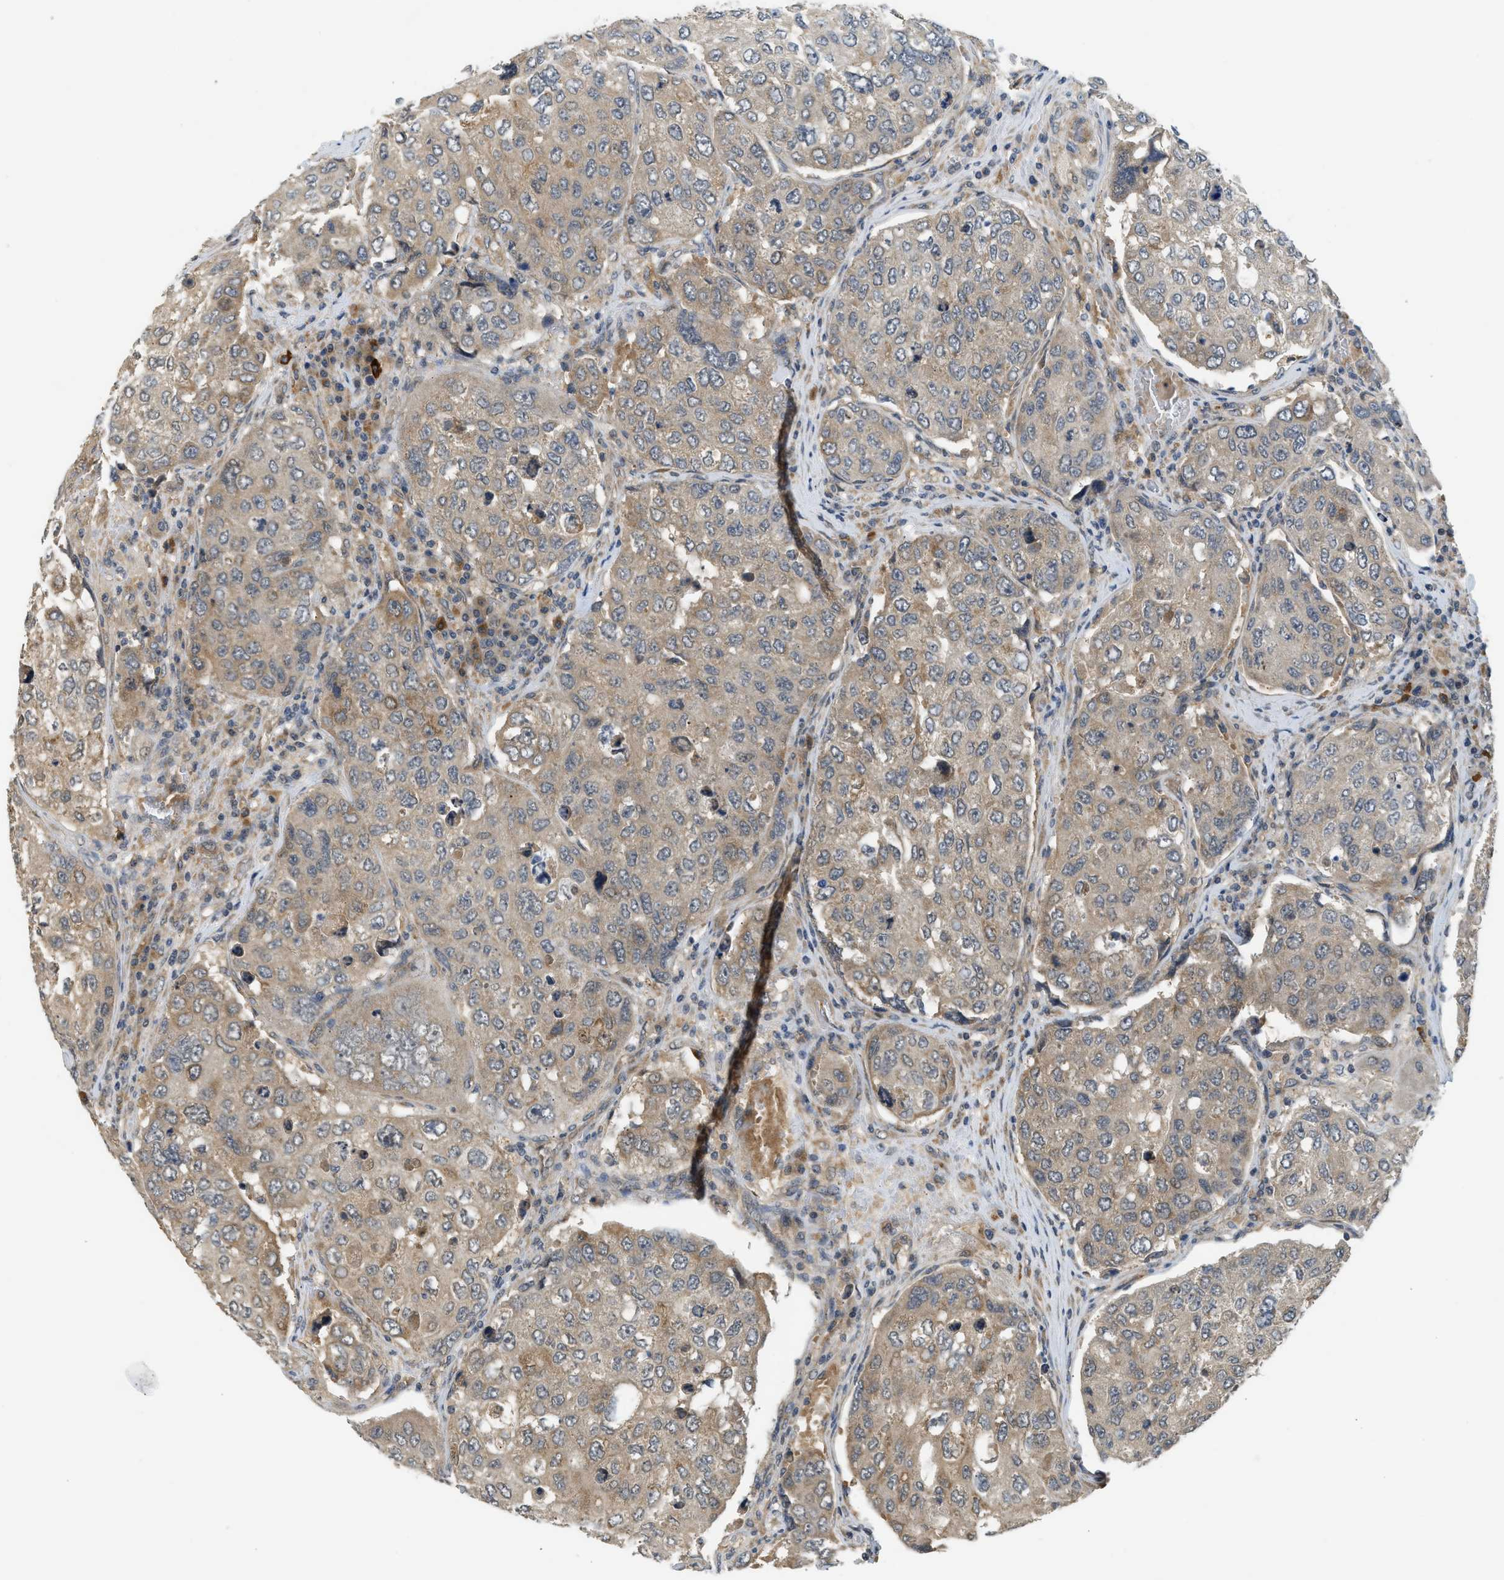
{"staining": {"intensity": "moderate", "quantity": "25%-75%", "location": "cytoplasmic/membranous"}, "tissue": "urothelial cancer", "cell_type": "Tumor cells", "image_type": "cancer", "snomed": [{"axis": "morphology", "description": "Urothelial carcinoma, High grade"}, {"axis": "topography", "description": "Lymph node"}, {"axis": "topography", "description": "Urinary bladder"}], "caption": "Immunohistochemical staining of human urothelial cancer shows moderate cytoplasmic/membranous protein positivity in approximately 25%-75% of tumor cells.", "gene": "ADCY8", "patient": {"sex": "male", "age": 51}}